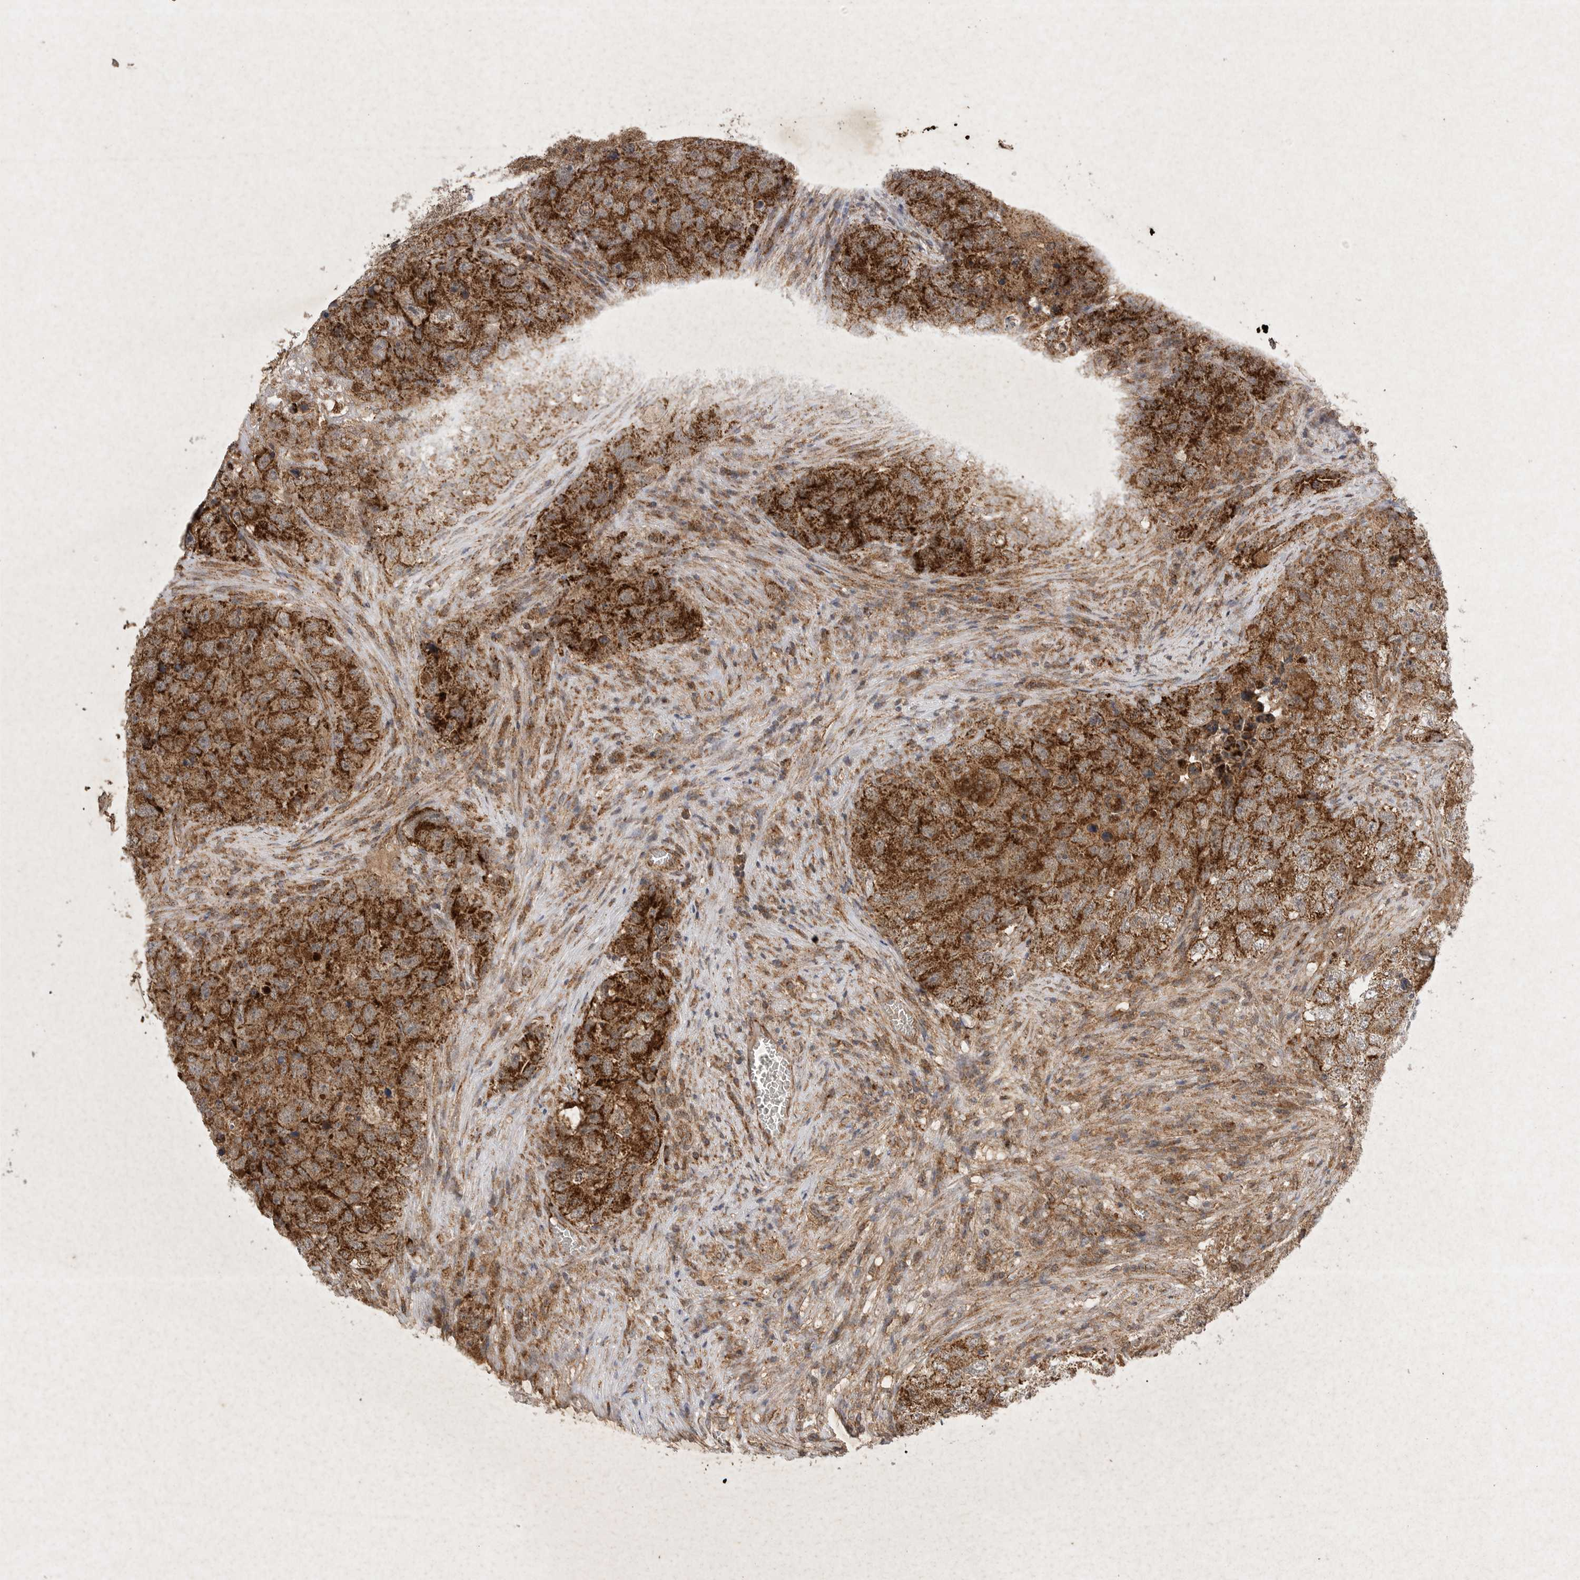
{"staining": {"intensity": "strong", "quantity": ">75%", "location": "cytoplasmic/membranous"}, "tissue": "testis cancer", "cell_type": "Tumor cells", "image_type": "cancer", "snomed": [{"axis": "morphology", "description": "Seminoma, NOS"}, {"axis": "morphology", "description": "Carcinoma, Embryonal, NOS"}, {"axis": "topography", "description": "Testis"}], "caption": "Testis seminoma tissue shows strong cytoplasmic/membranous staining in about >75% of tumor cells, visualized by immunohistochemistry. (DAB (3,3'-diaminobenzidine) IHC with brightfield microscopy, high magnification).", "gene": "DDR1", "patient": {"sex": "male", "age": 43}}